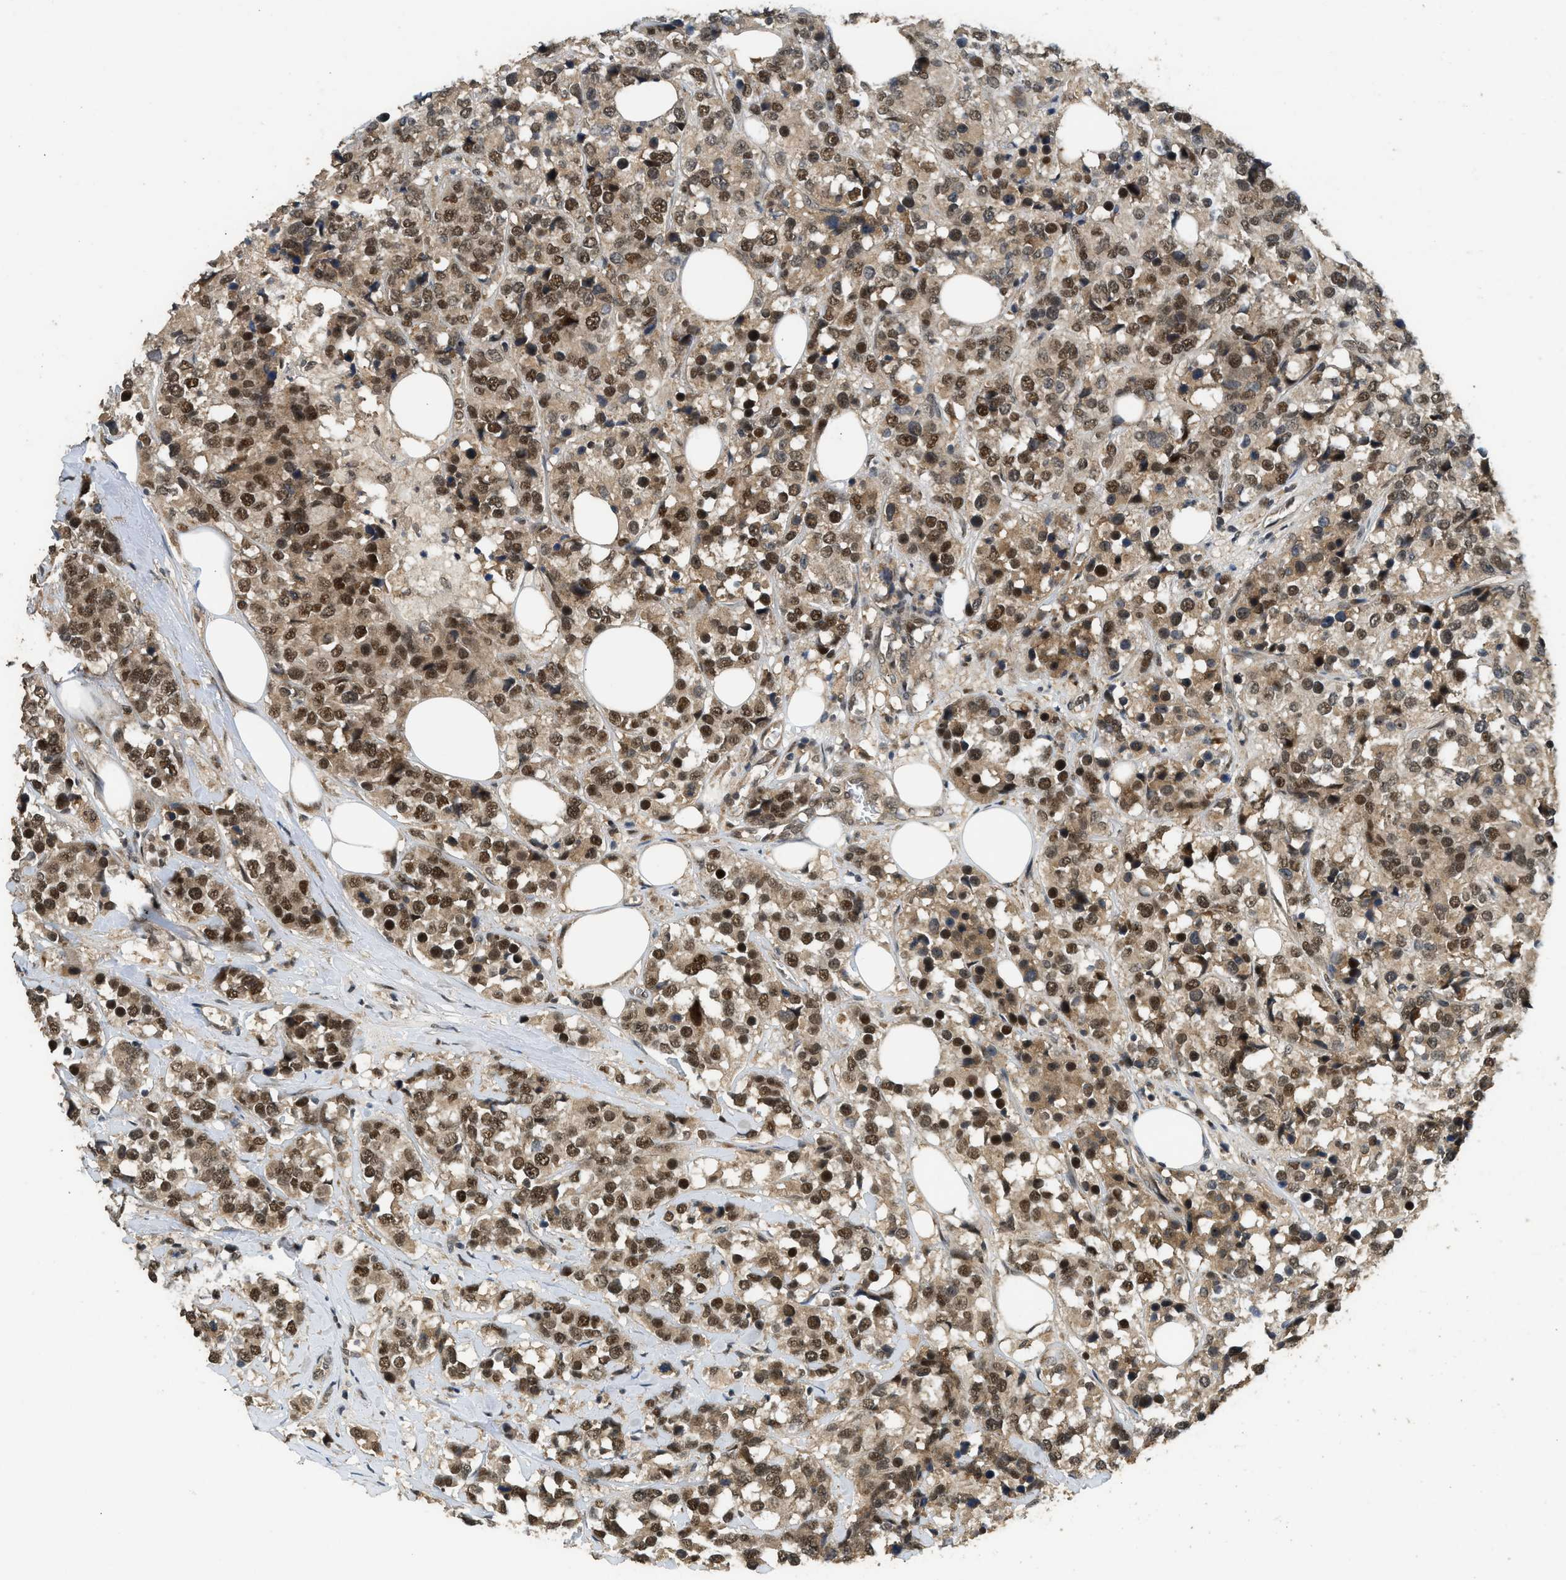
{"staining": {"intensity": "moderate", "quantity": ">75%", "location": "cytoplasmic/membranous,nuclear"}, "tissue": "breast cancer", "cell_type": "Tumor cells", "image_type": "cancer", "snomed": [{"axis": "morphology", "description": "Lobular carcinoma"}, {"axis": "topography", "description": "Breast"}], "caption": "There is medium levels of moderate cytoplasmic/membranous and nuclear positivity in tumor cells of breast cancer (lobular carcinoma), as demonstrated by immunohistochemical staining (brown color).", "gene": "GET1", "patient": {"sex": "female", "age": 59}}